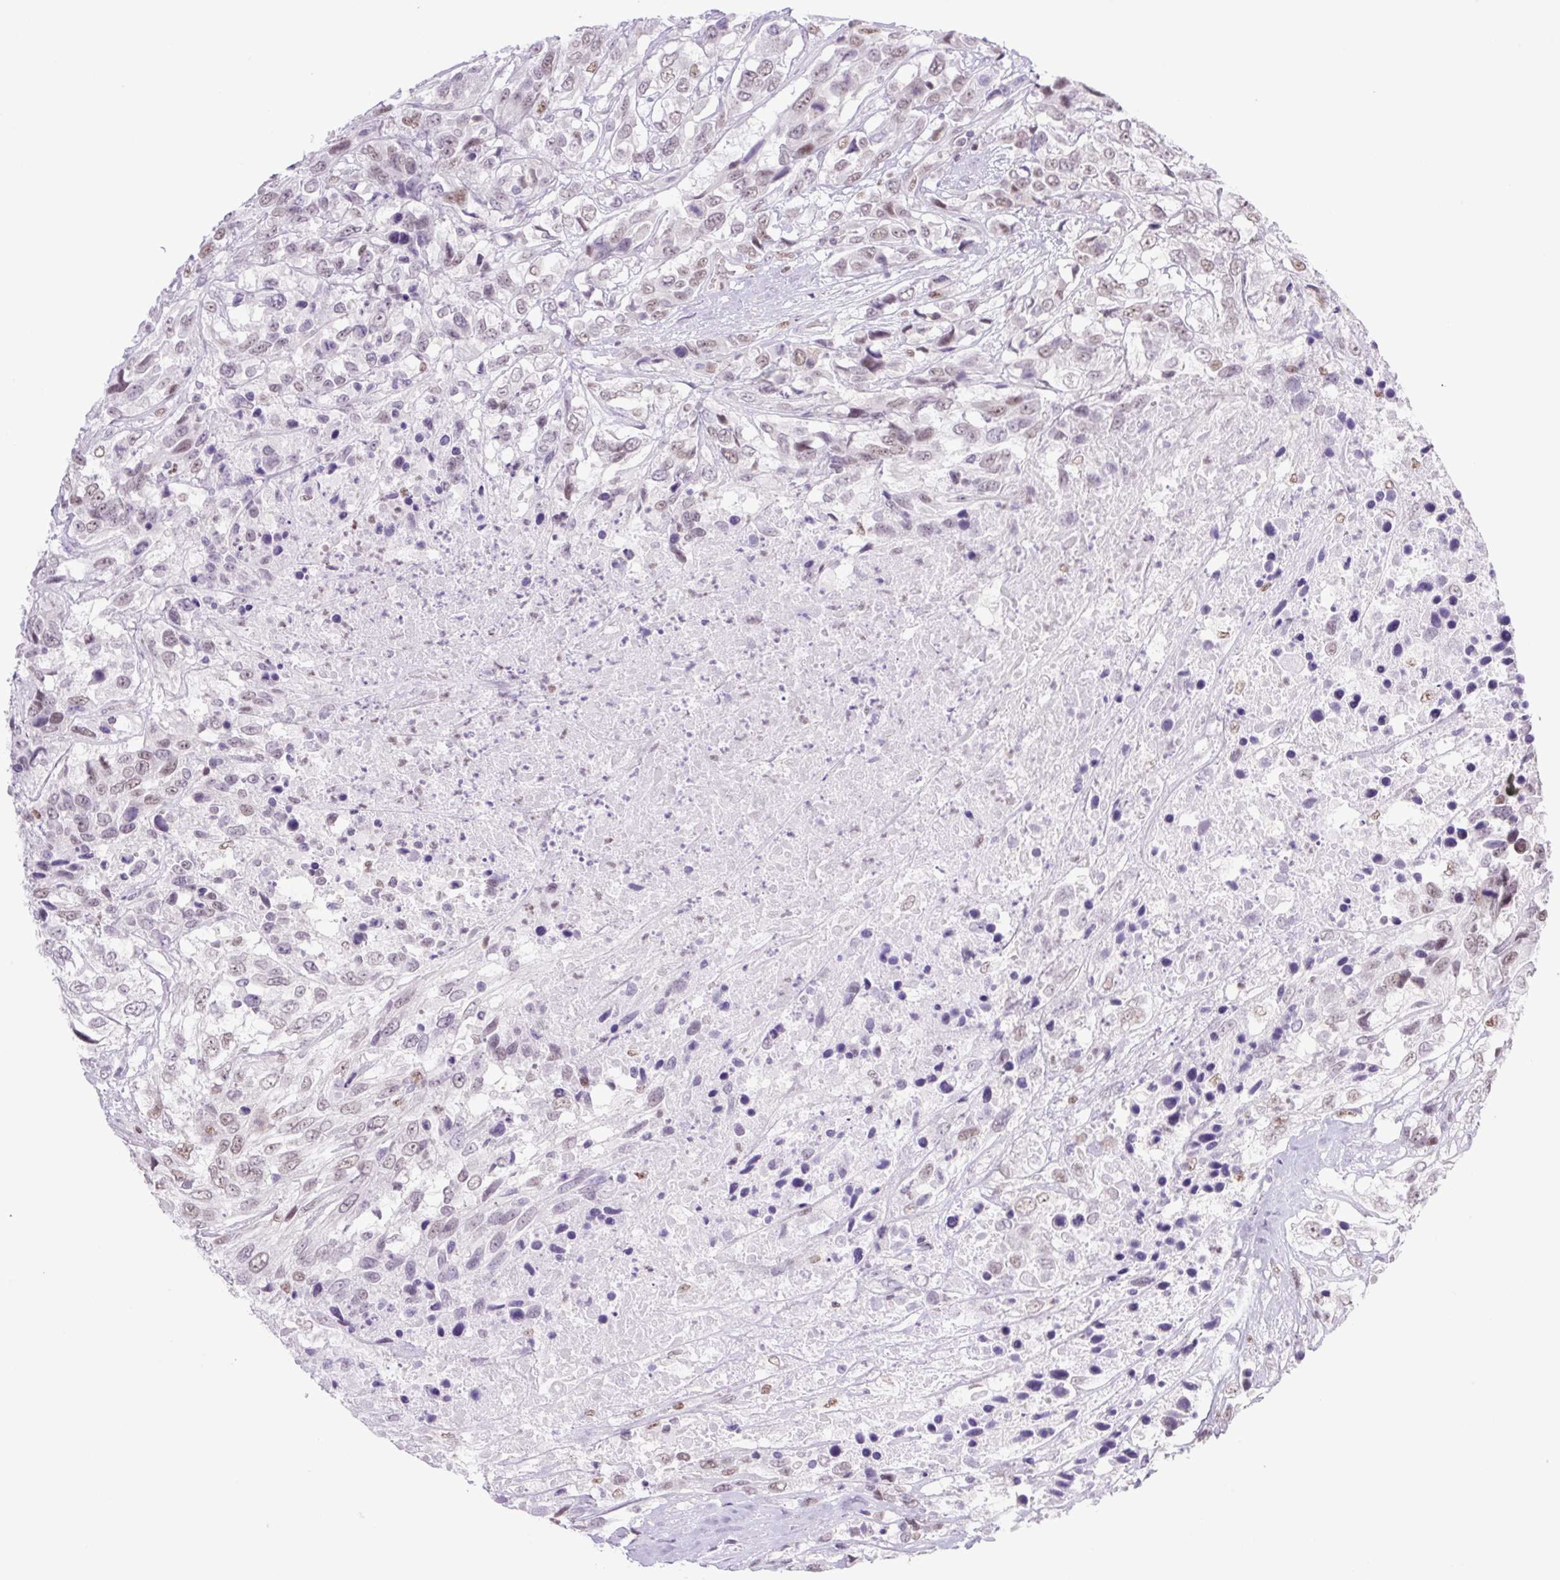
{"staining": {"intensity": "weak", "quantity": "25%-75%", "location": "nuclear"}, "tissue": "urothelial cancer", "cell_type": "Tumor cells", "image_type": "cancer", "snomed": [{"axis": "morphology", "description": "Urothelial carcinoma, High grade"}, {"axis": "topography", "description": "Urinary bladder"}], "caption": "A high-resolution micrograph shows immunohistochemistry (IHC) staining of high-grade urothelial carcinoma, which demonstrates weak nuclear expression in about 25%-75% of tumor cells. The protein of interest is shown in brown color, while the nuclei are stained blue.", "gene": "TLE3", "patient": {"sex": "female", "age": 70}}